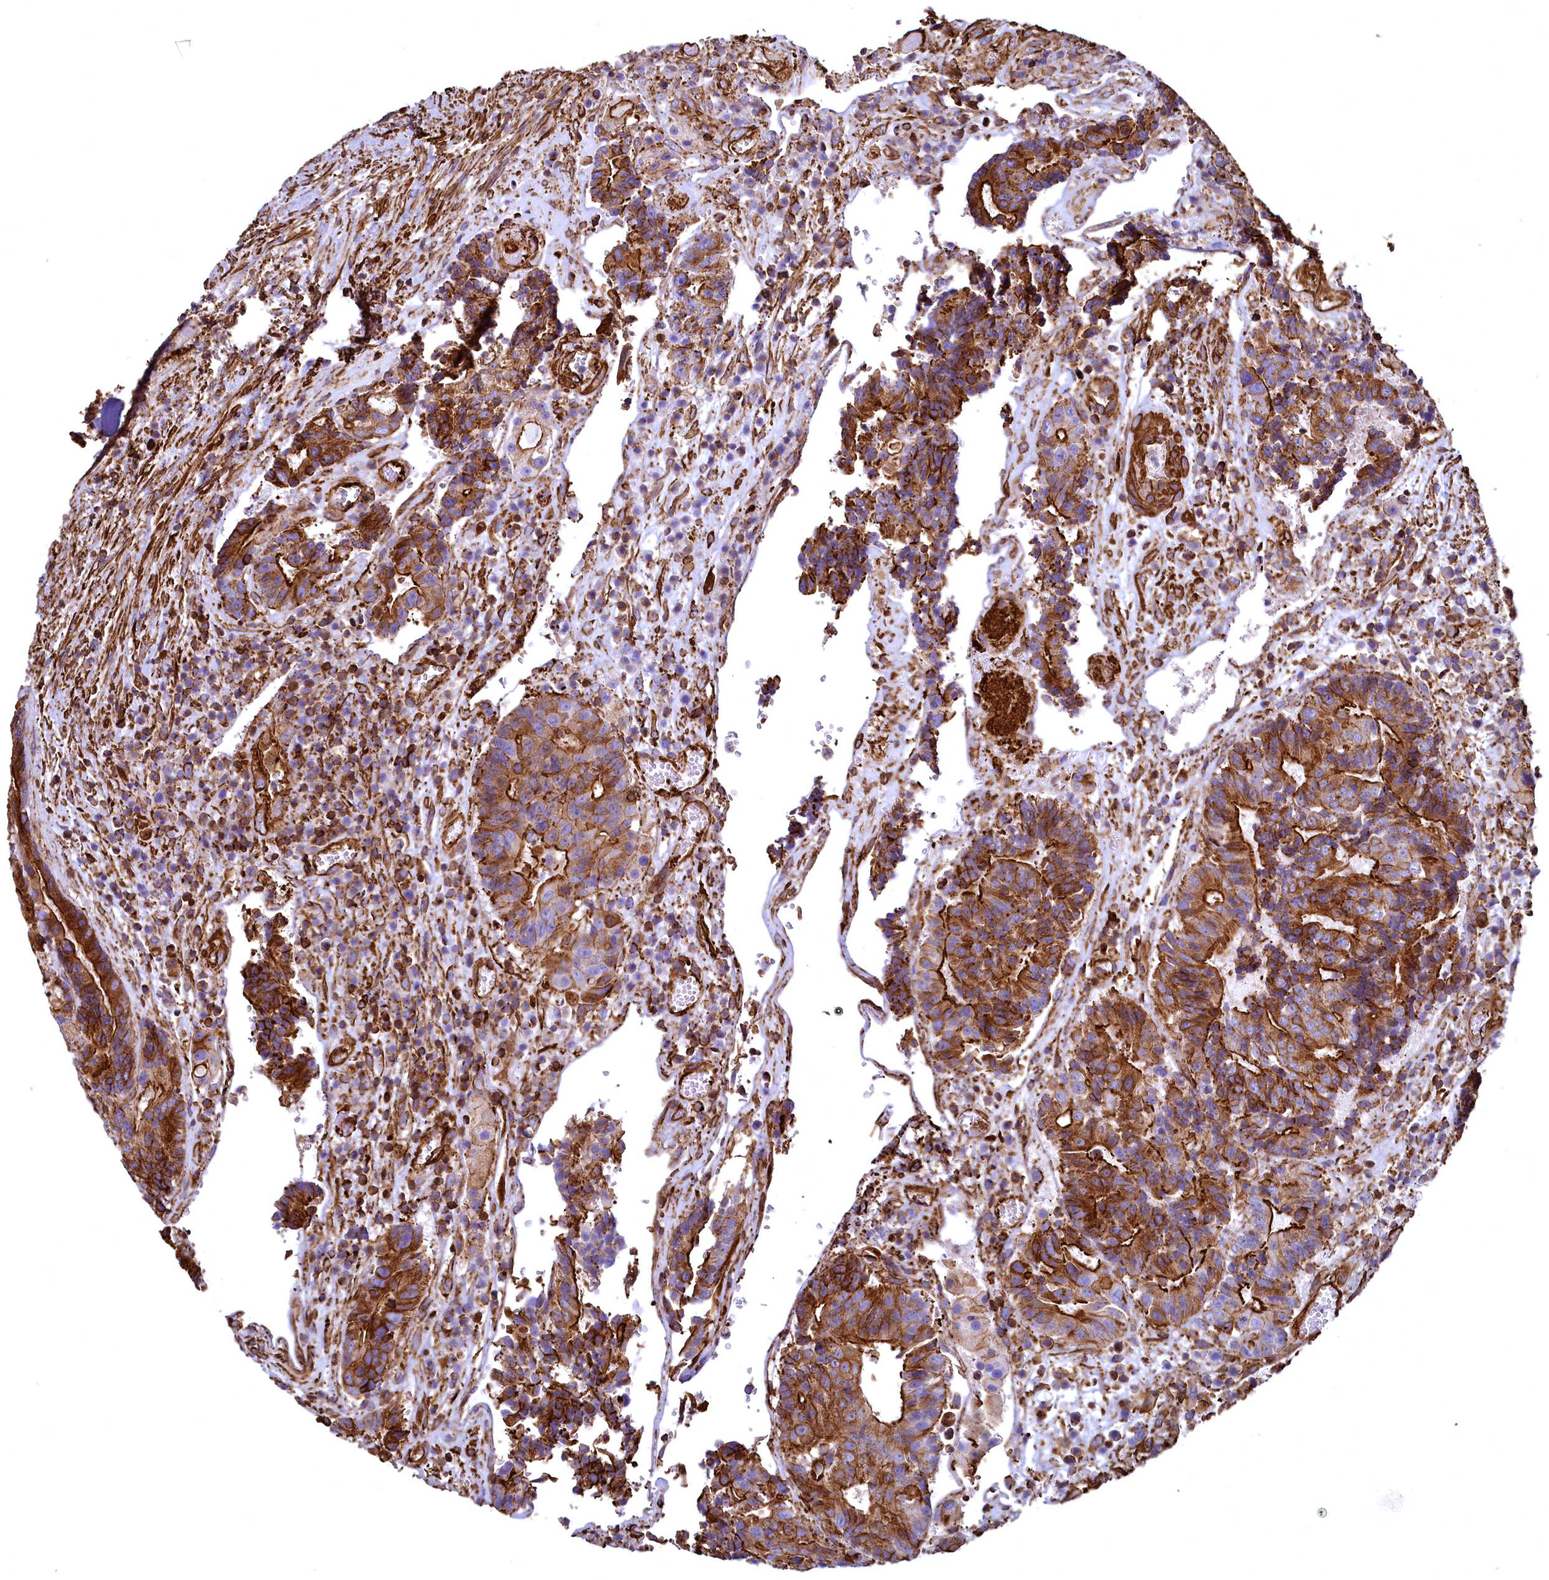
{"staining": {"intensity": "strong", "quantity": ">75%", "location": "cytoplasmic/membranous"}, "tissue": "colorectal cancer", "cell_type": "Tumor cells", "image_type": "cancer", "snomed": [{"axis": "morphology", "description": "Adenocarcinoma, NOS"}, {"axis": "topography", "description": "Rectum"}], "caption": "Protein analysis of colorectal cancer (adenocarcinoma) tissue displays strong cytoplasmic/membranous expression in about >75% of tumor cells.", "gene": "THBS1", "patient": {"sex": "male", "age": 69}}